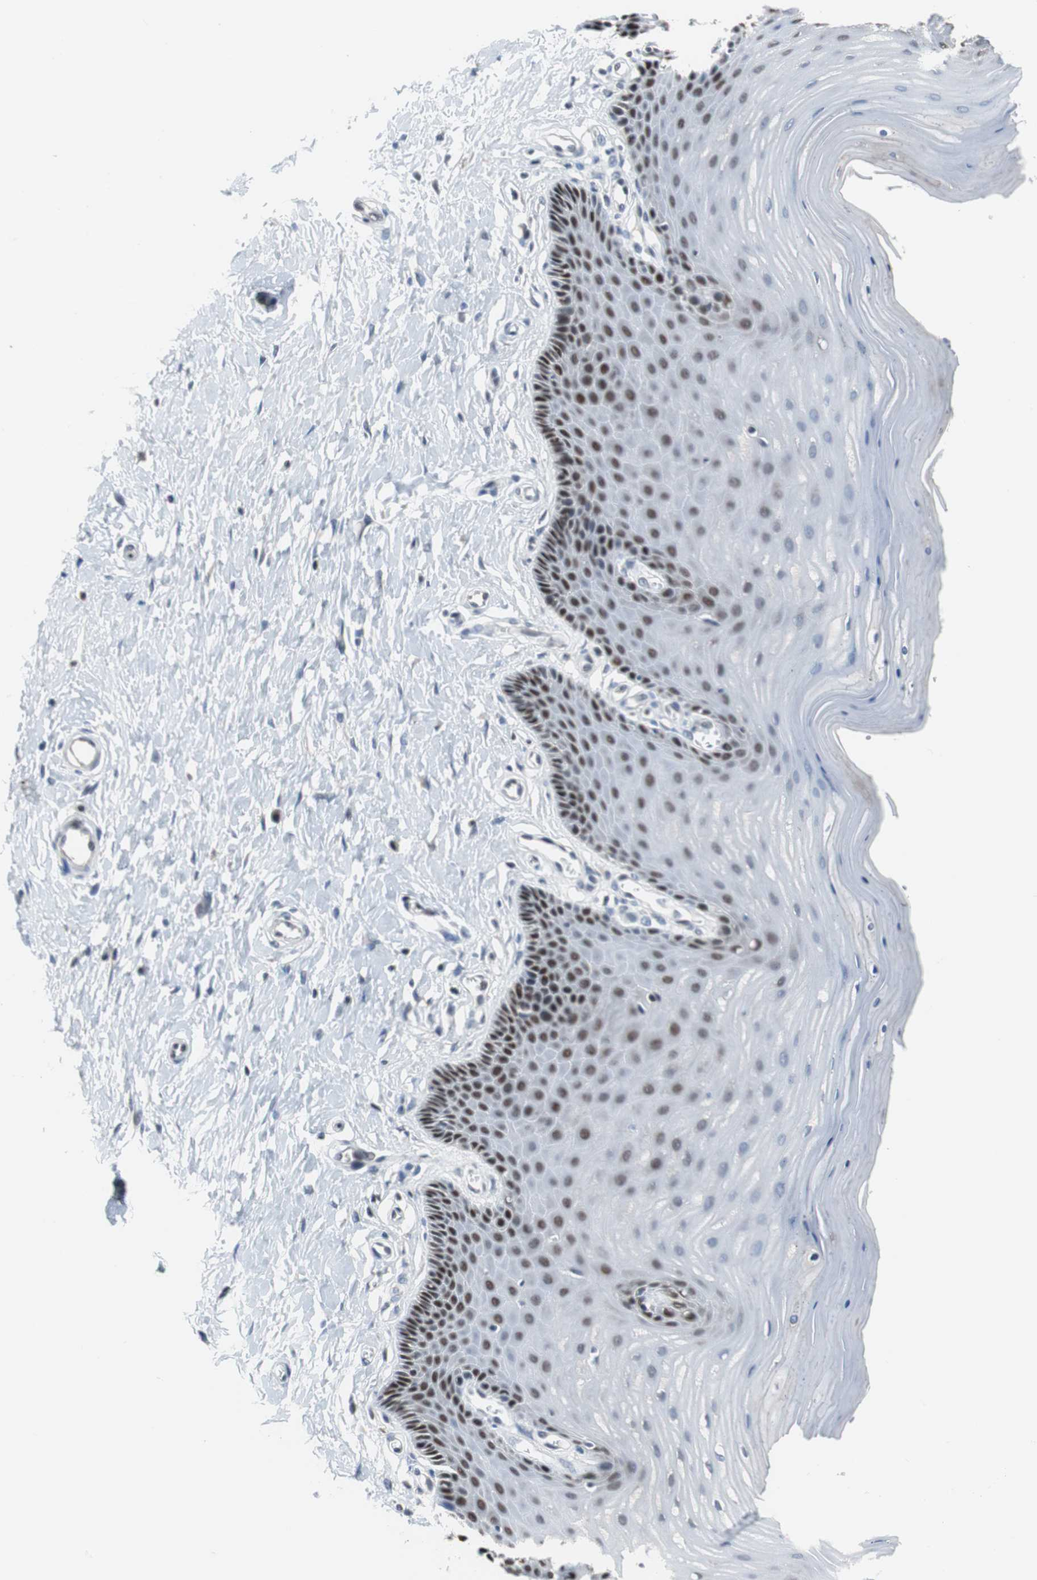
{"staining": {"intensity": "strong", "quantity": "25%-75%", "location": "nuclear"}, "tissue": "cervix", "cell_type": "Glandular cells", "image_type": "normal", "snomed": [{"axis": "morphology", "description": "Normal tissue, NOS"}, {"axis": "topography", "description": "Cervix"}], "caption": "A micrograph of cervix stained for a protein exhibits strong nuclear brown staining in glandular cells. The protein of interest is stained brown, and the nuclei are stained in blue (DAB IHC with brightfield microscopy, high magnification).", "gene": "TP63", "patient": {"sex": "female", "age": 55}}